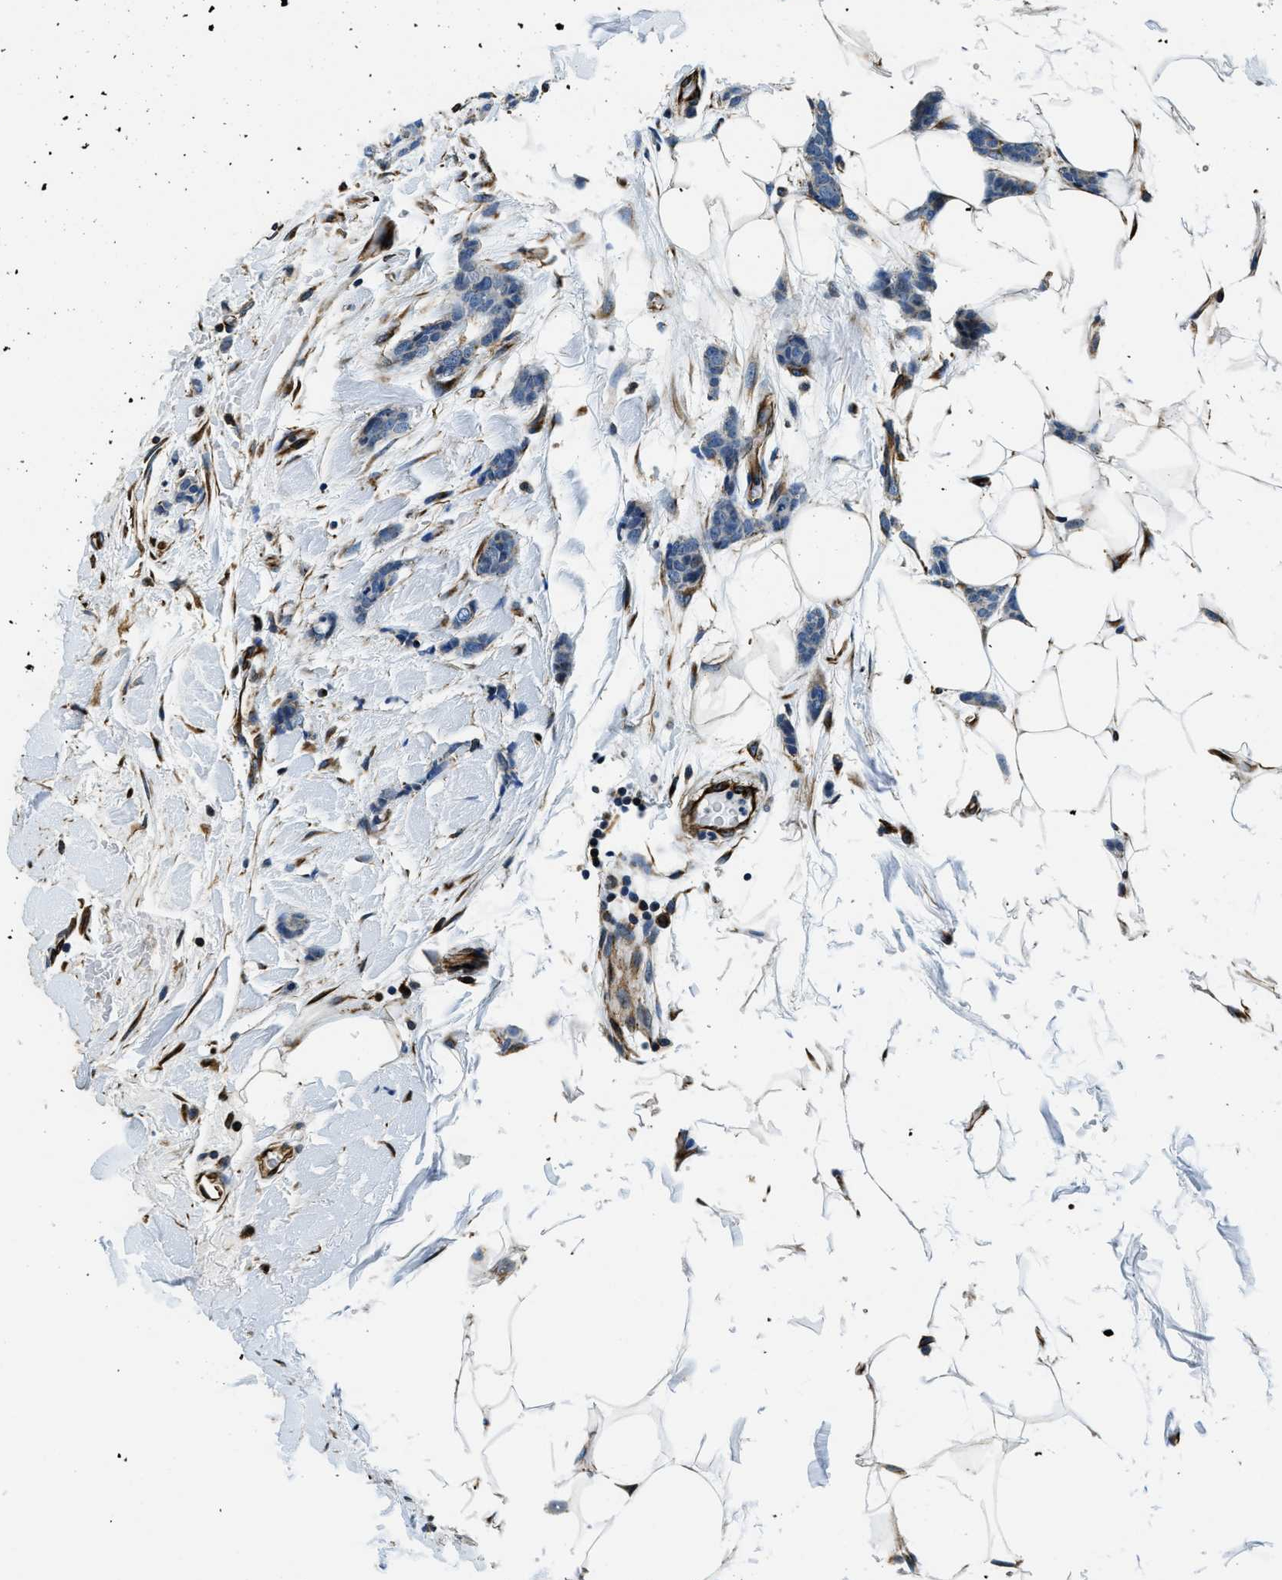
{"staining": {"intensity": "negative", "quantity": "none", "location": "none"}, "tissue": "breast cancer", "cell_type": "Tumor cells", "image_type": "cancer", "snomed": [{"axis": "morphology", "description": "Lobular carcinoma"}, {"axis": "topography", "description": "Skin"}, {"axis": "topography", "description": "Breast"}], "caption": "Breast cancer stained for a protein using immunohistochemistry (IHC) exhibits no staining tumor cells.", "gene": "GNS", "patient": {"sex": "female", "age": 46}}